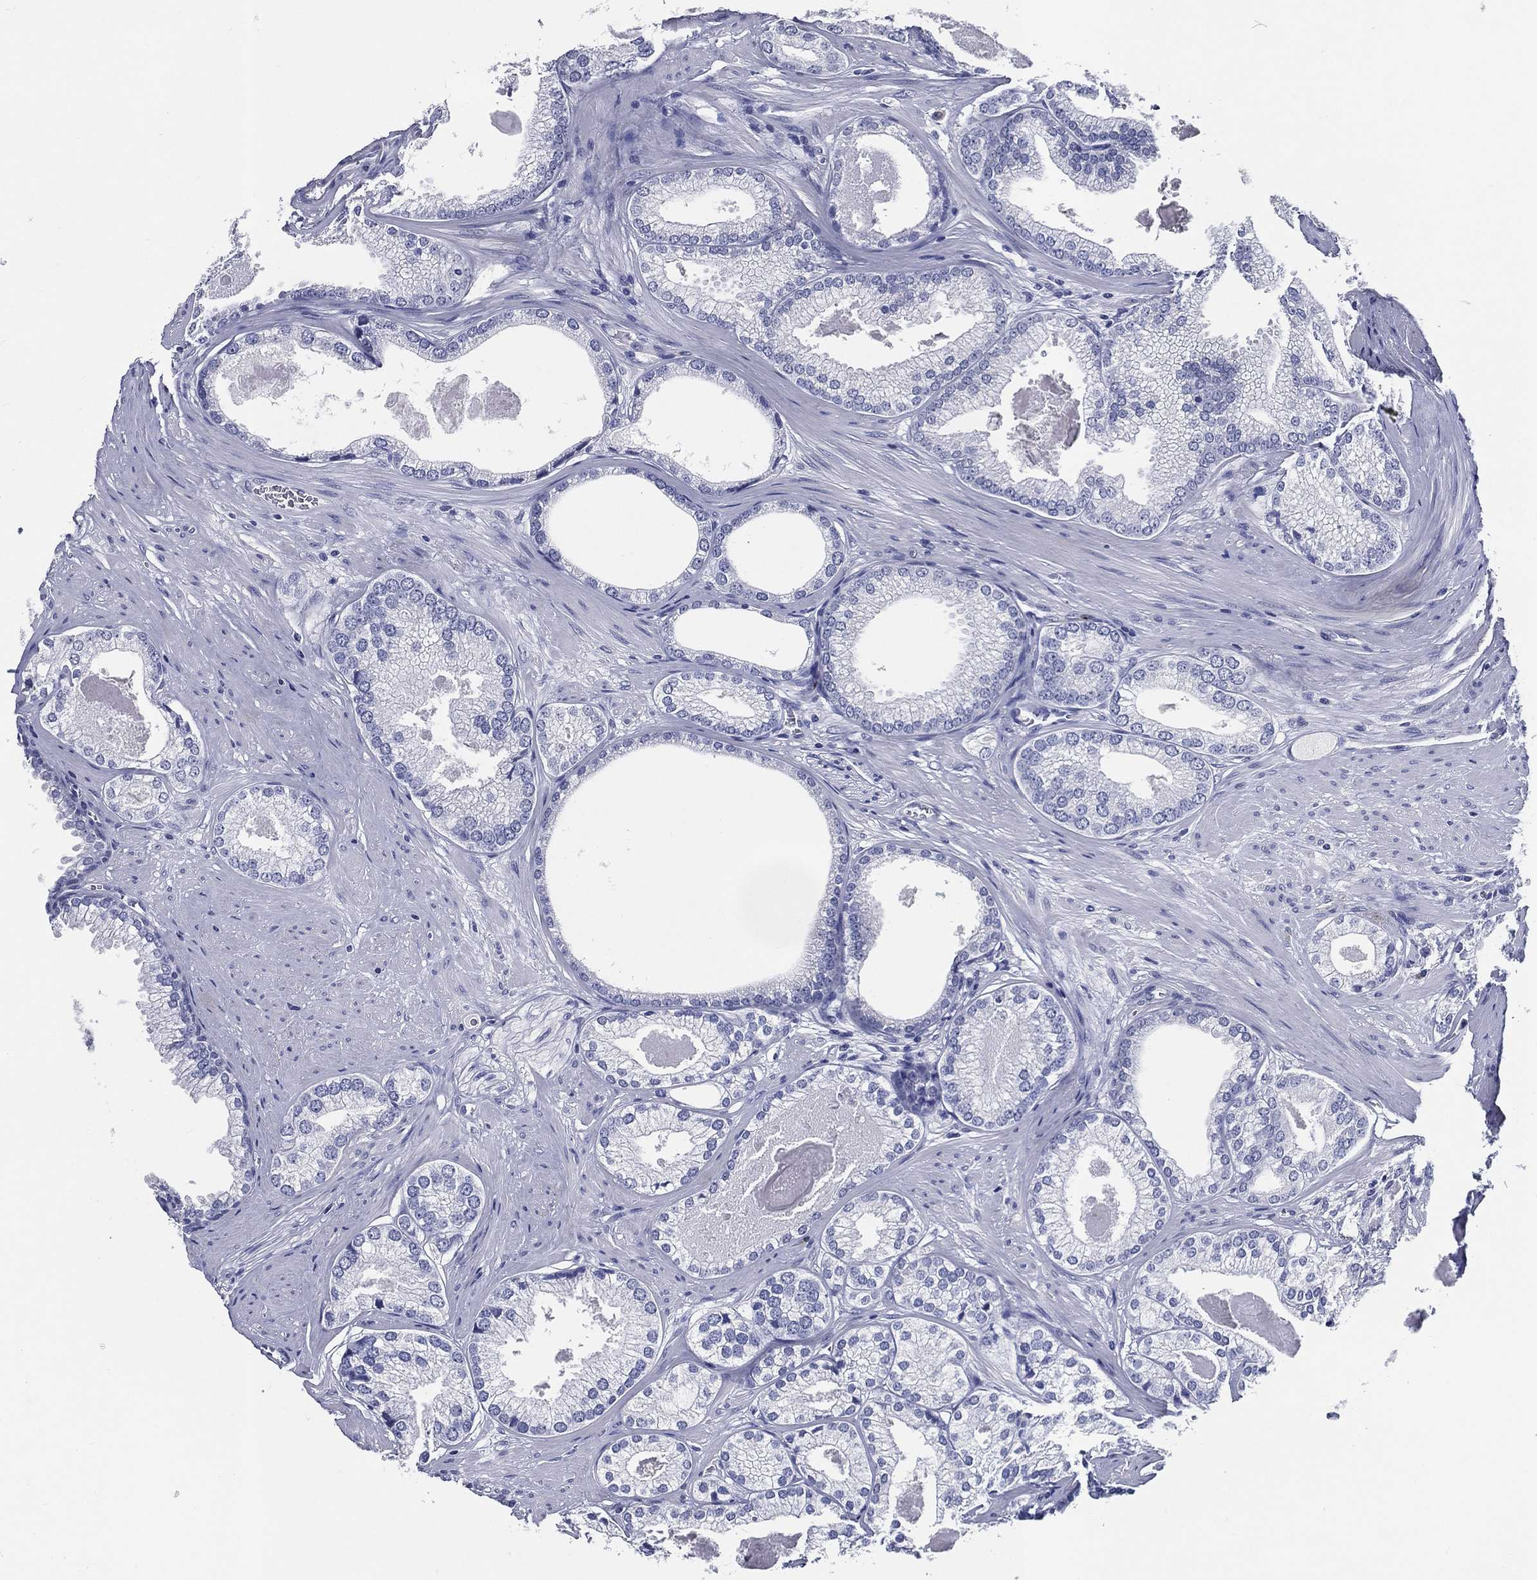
{"staining": {"intensity": "negative", "quantity": "none", "location": "none"}, "tissue": "prostate cancer", "cell_type": "Tumor cells", "image_type": "cancer", "snomed": [{"axis": "morphology", "description": "Adenocarcinoma, High grade"}, {"axis": "topography", "description": "Prostate and seminal vesicle, NOS"}], "caption": "Human prostate high-grade adenocarcinoma stained for a protein using immunohistochemistry (IHC) demonstrates no expression in tumor cells.", "gene": "ACE2", "patient": {"sex": "male", "age": 62}}